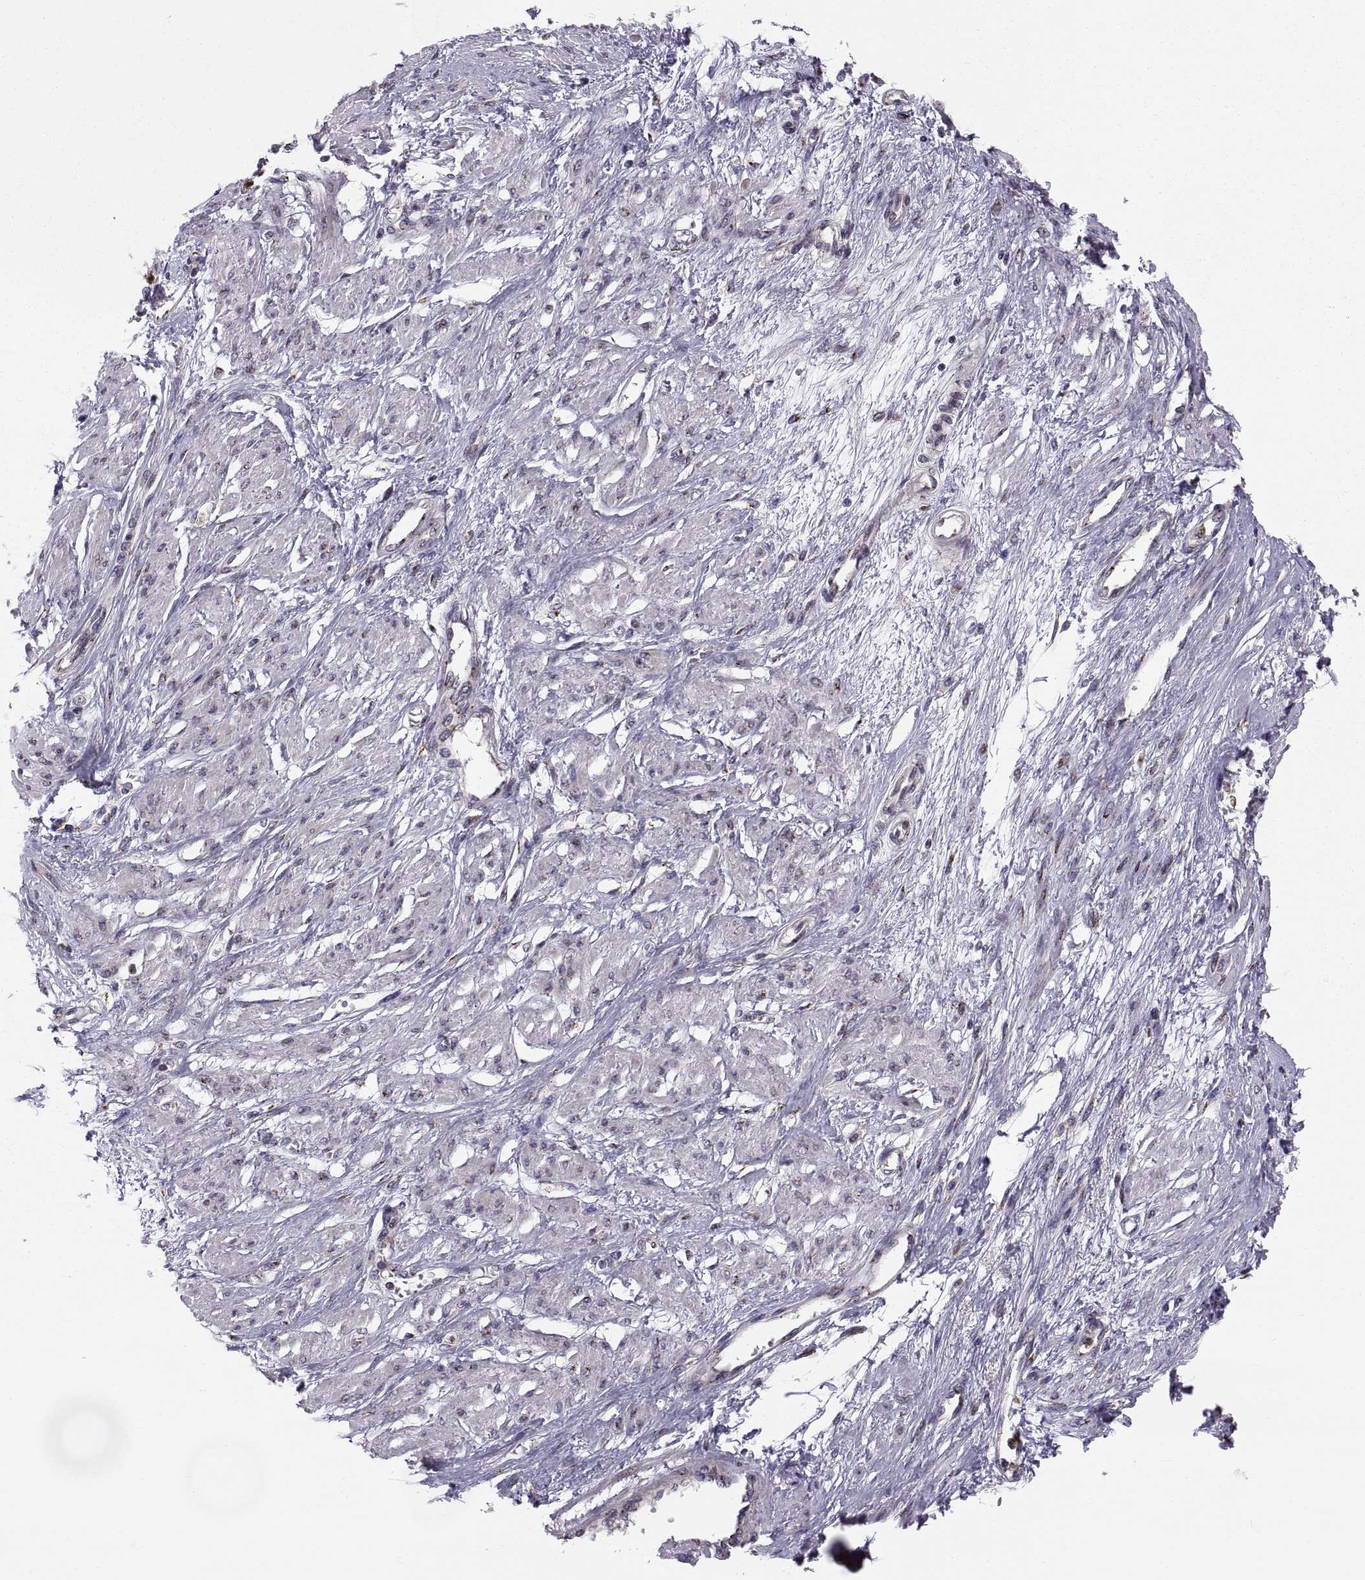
{"staining": {"intensity": "negative", "quantity": "none", "location": "none"}, "tissue": "smooth muscle", "cell_type": "Smooth muscle cells", "image_type": "normal", "snomed": [{"axis": "morphology", "description": "Normal tissue, NOS"}, {"axis": "topography", "description": "Smooth muscle"}, {"axis": "topography", "description": "Uterus"}], "caption": "This is an immunohistochemistry image of unremarkable smooth muscle. There is no positivity in smooth muscle cells.", "gene": "TESC", "patient": {"sex": "female", "age": 39}}